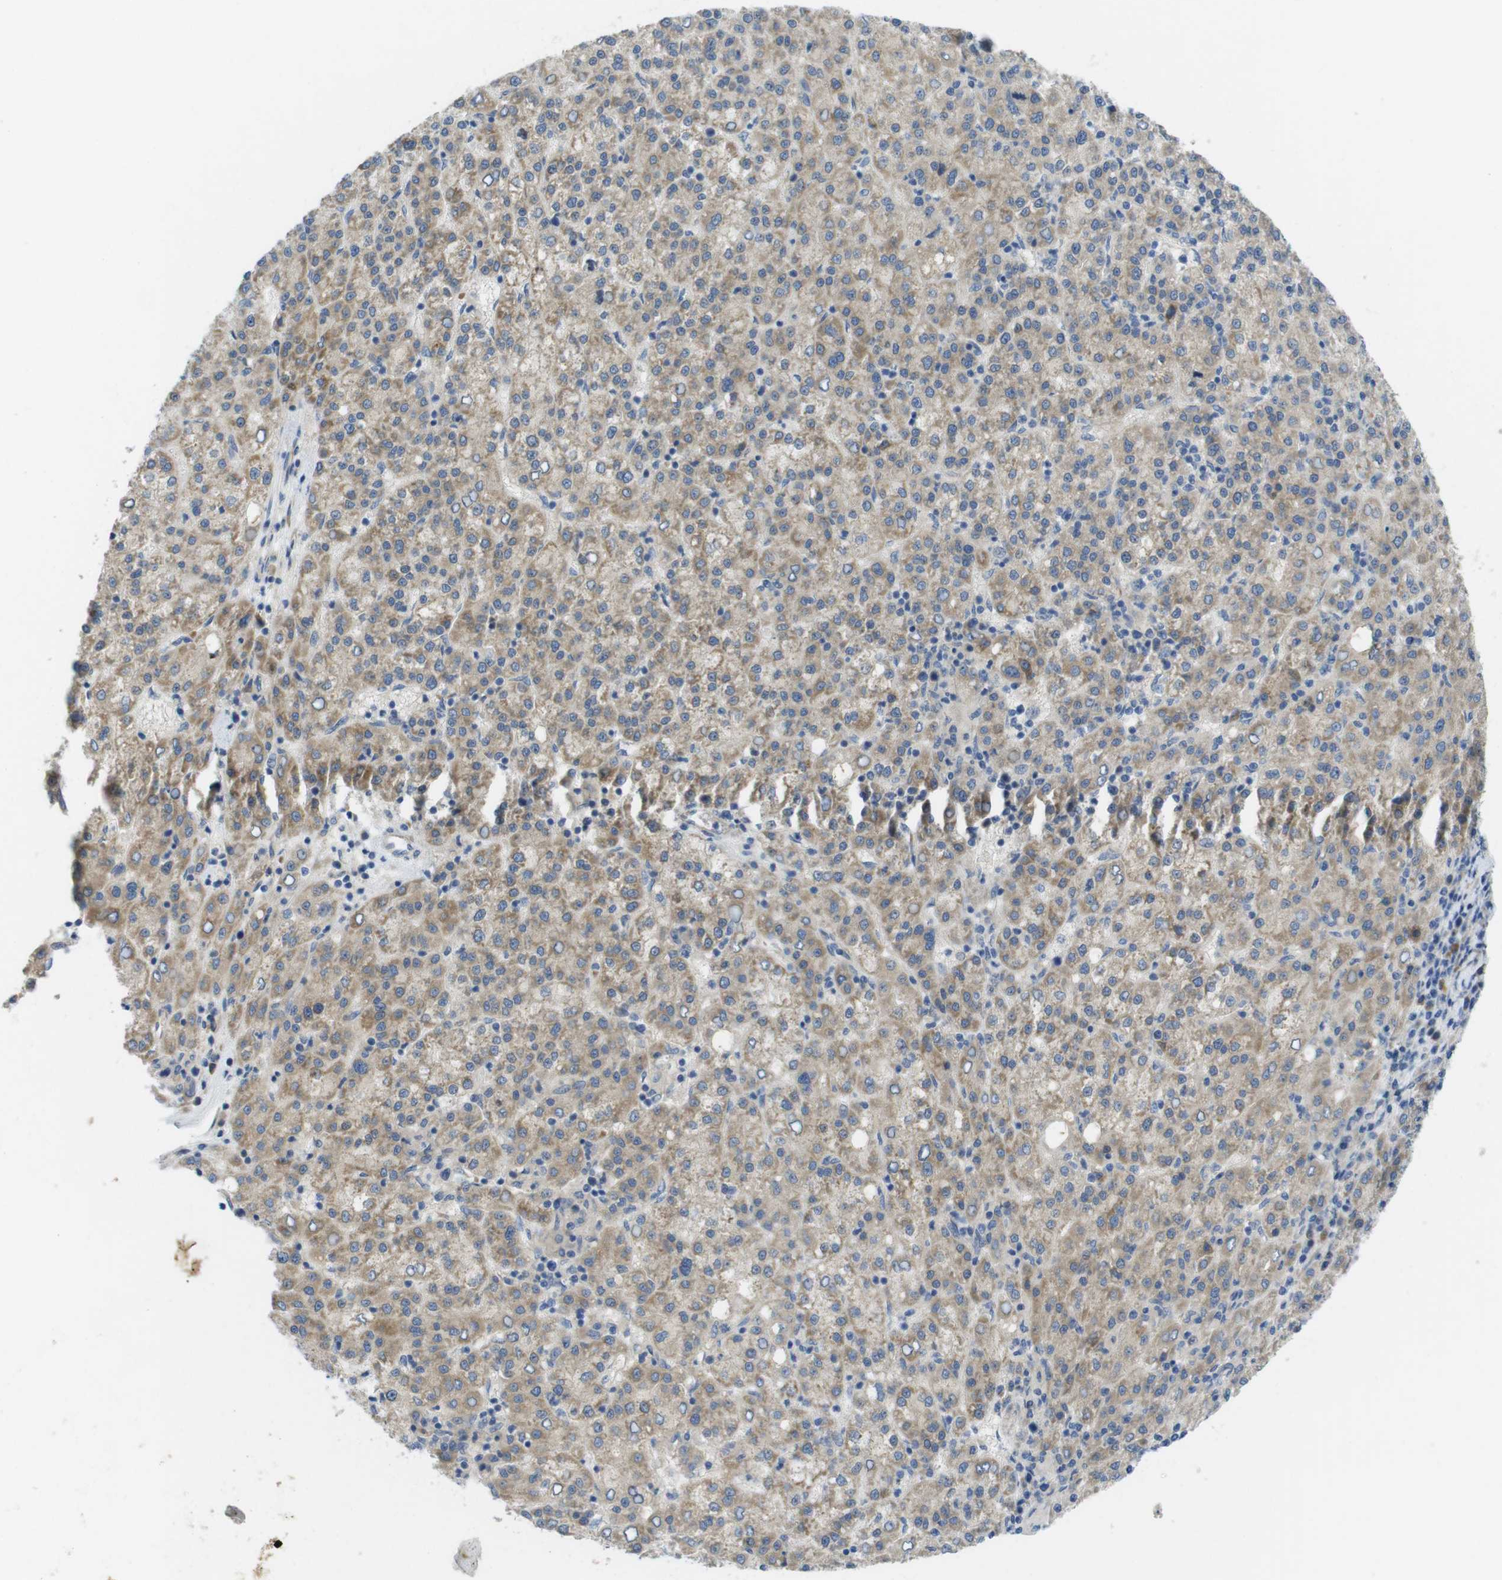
{"staining": {"intensity": "weak", "quantity": ">75%", "location": "cytoplasmic/membranous"}, "tissue": "liver cancer", "cell_type": "Tumor cells", "image_type": "cancer", "snomed": [{"axis": "morphology", "description": "Carcinoma, Hepatocellular, NOS"}, {"axis": "topography", "description": "Liver"}], "caption": "Immunohistochemistry of liver cancer reveals low levels of weak cytoplasmic/membranous expression in approximately >75% of tumor cells.", "gene": "TMEM234", "patient": {"sex": "female", "age": 58}}